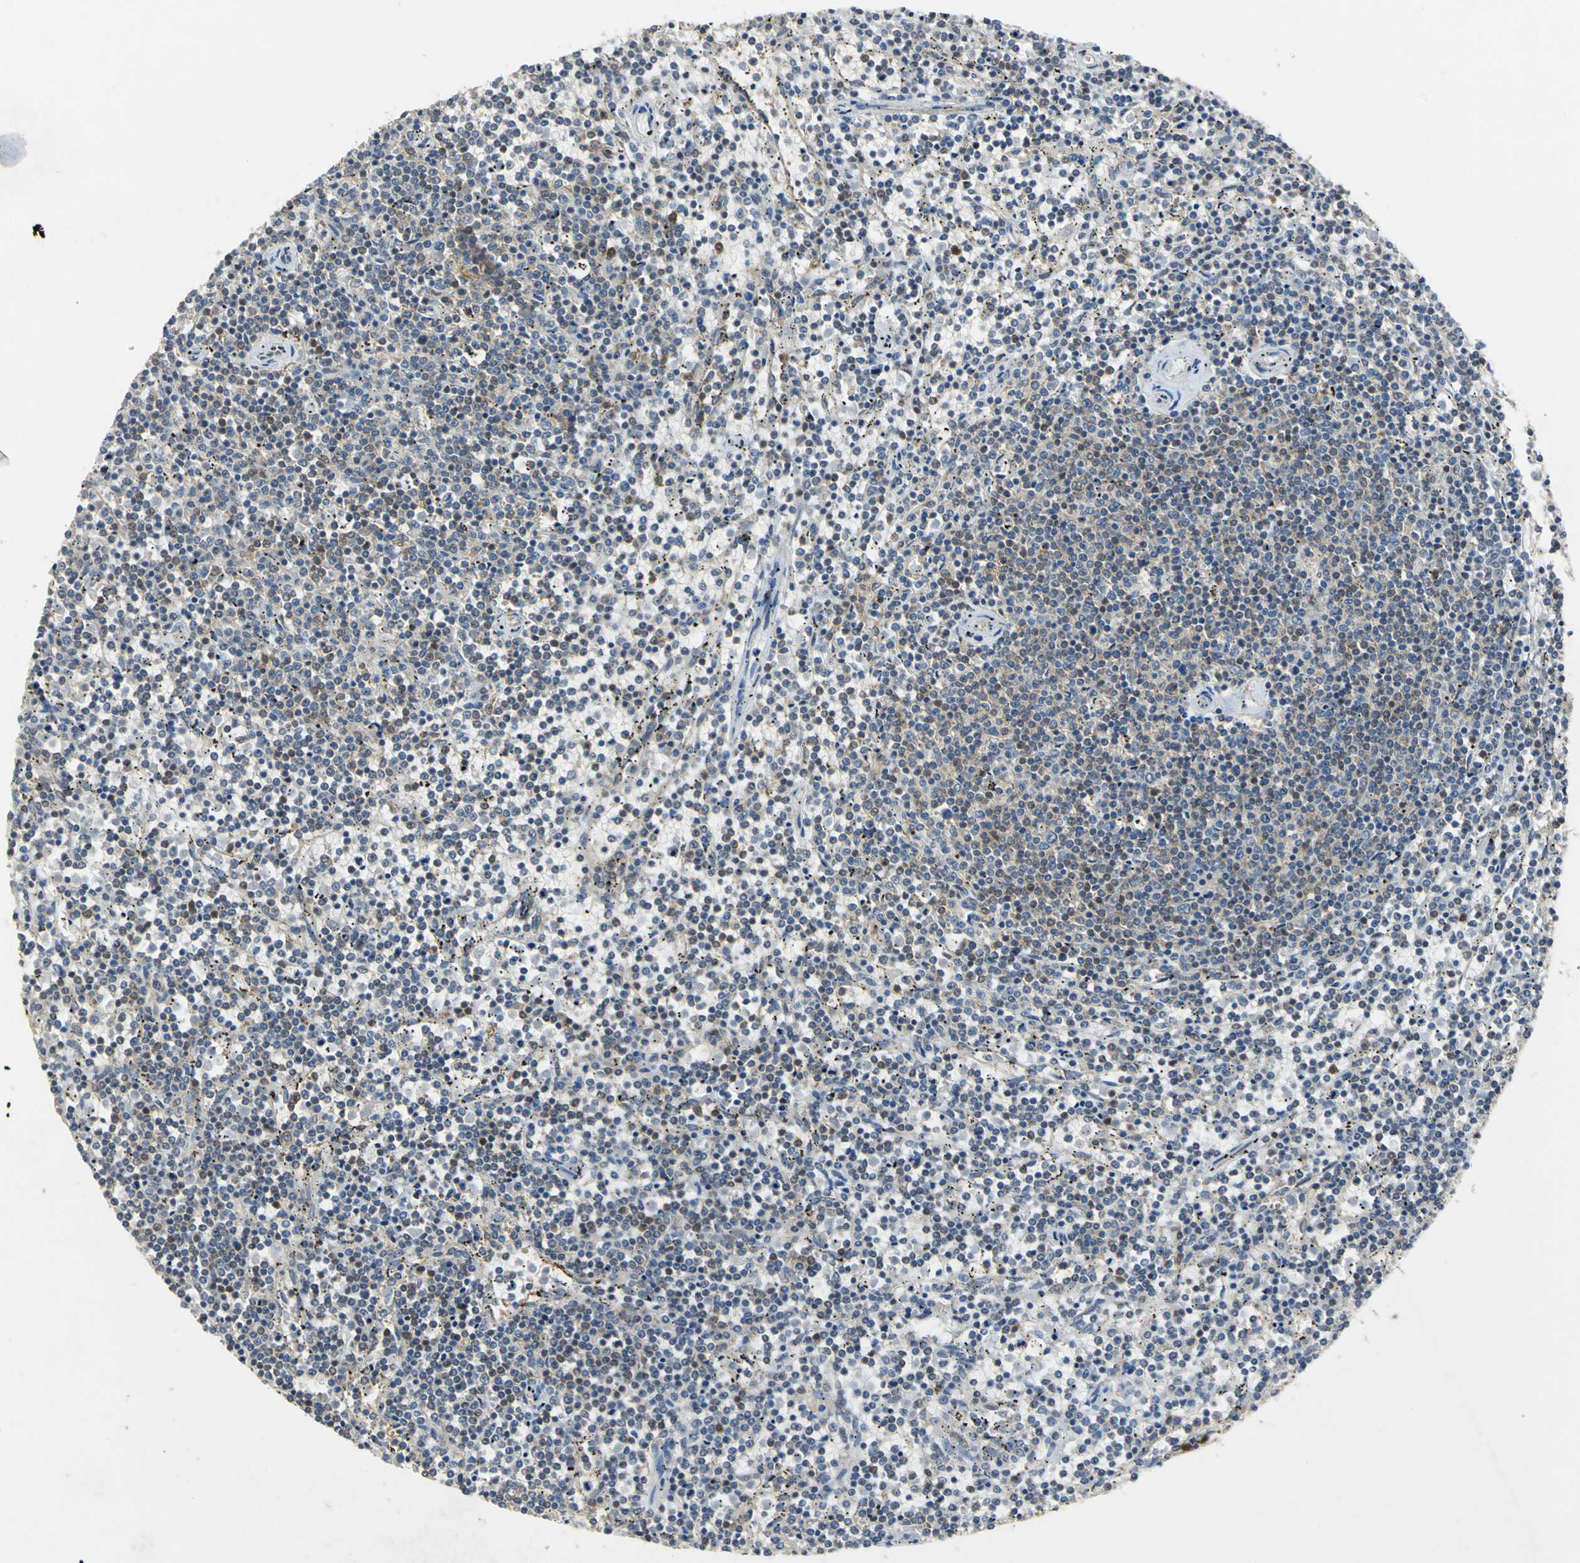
{"staining": {"intensity": "weak", "quantity": "<25%", "location": "cytoplasmic/membranous"}, "tissue": "lymphoma", "cell_type": "Tumor cells", "image_type": "cancer", "snomed": [{"axis": "morphology", "description": "Malignant lymphoma, non-Hodgkin's type, Low grade"}, {"axis": "topography", "description": "Spleen"}], "caption": "Immunohistochemistry (IHC) image of neoplastic tissue: lymphoma stained with DAB (3,3'-diaminobenzidine) reveals no significant protein staining in tumor cells.", "gene": "PPIA", "patient": {"sex": "female", "age": 50}}